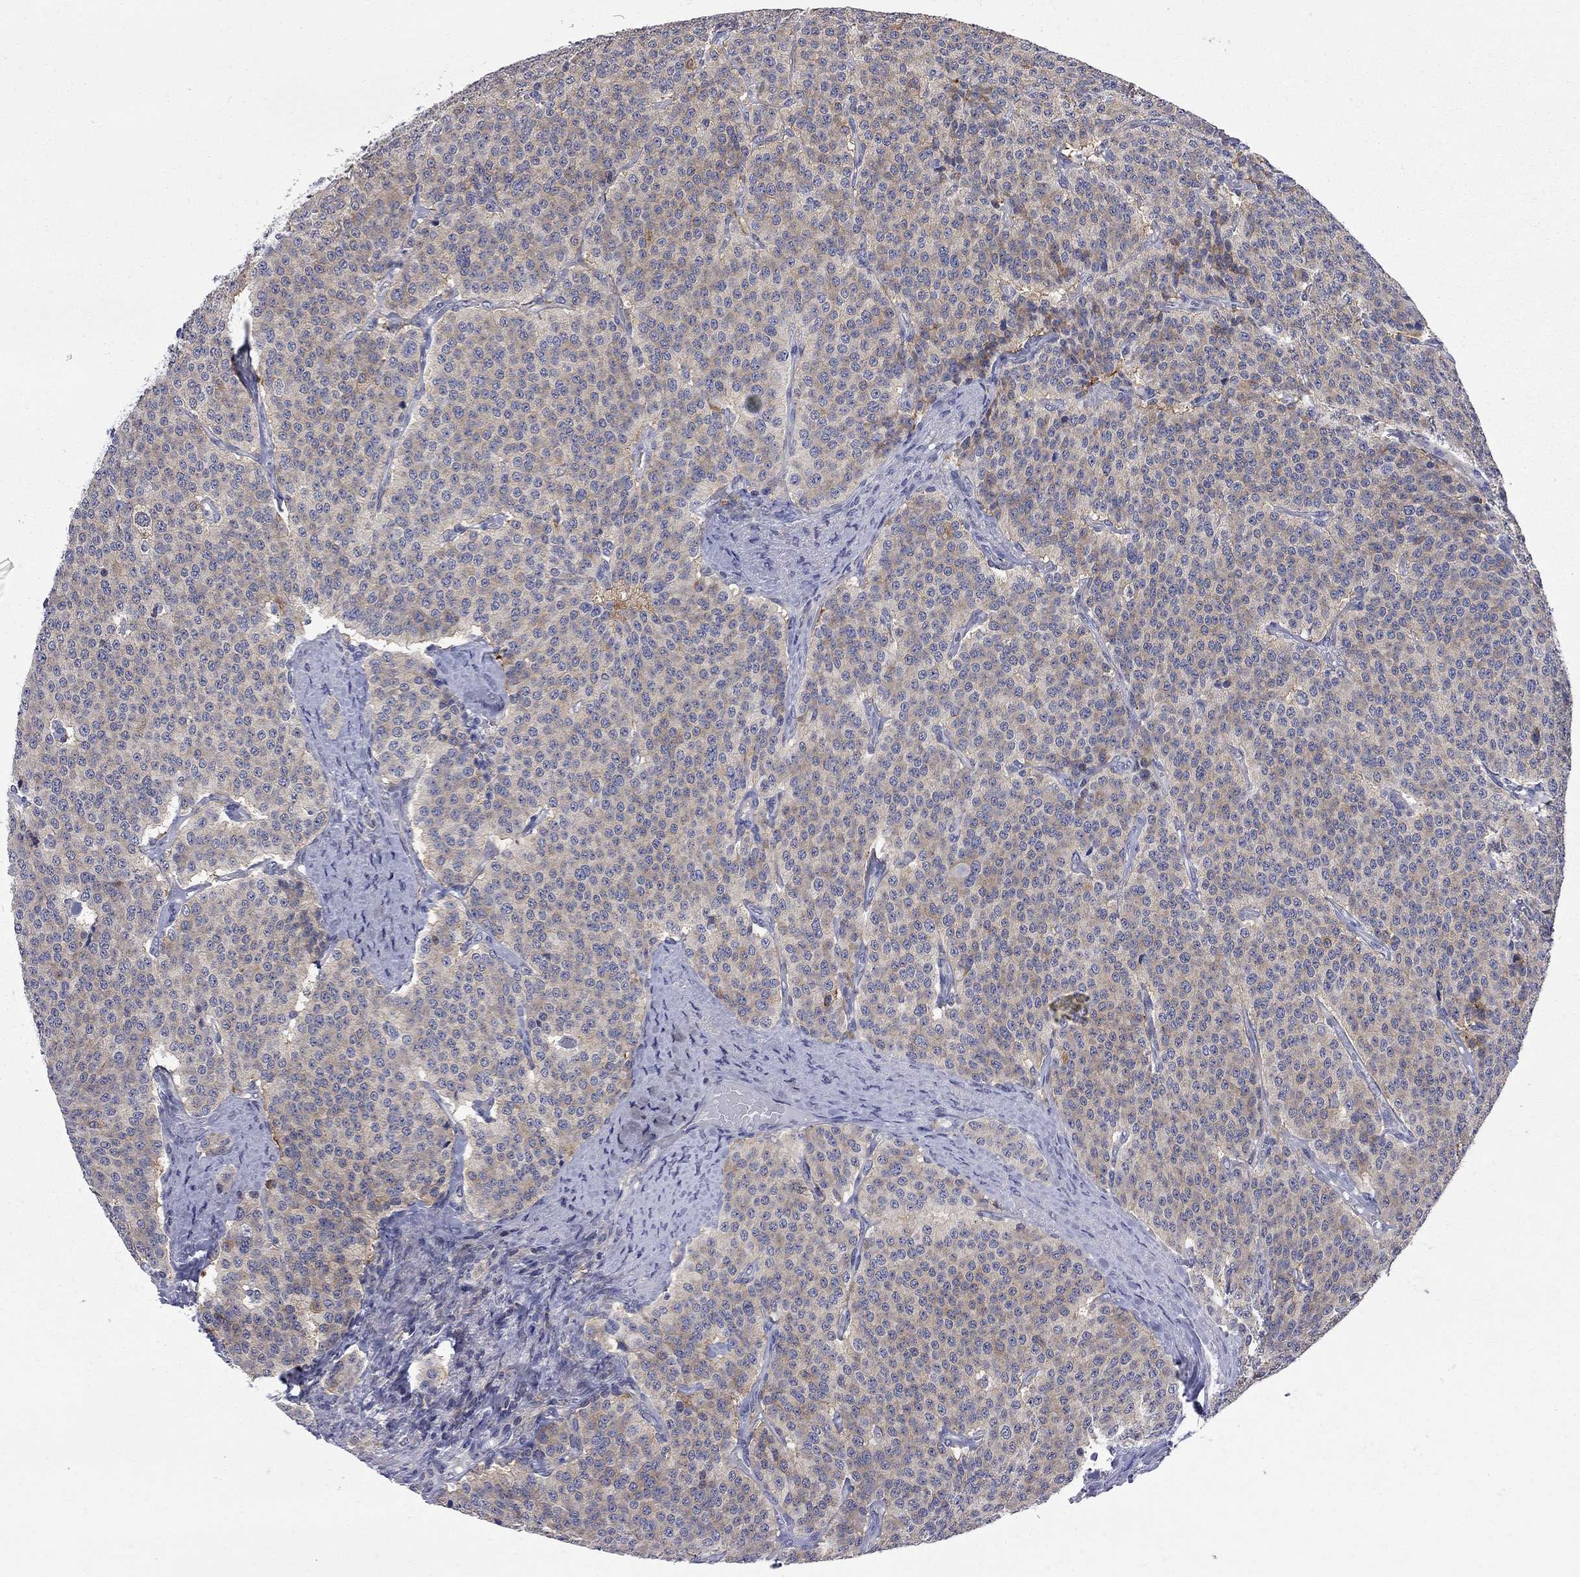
{"staining": {"intensity": "weak", "quantity": "25%-75%", "location": "cytoplasmic/membranous"}, "tissue": "carcinoid", "cell_type": "Tumor cells", "image_type": "cancer", "snomed": [{"axis": "morphology", "description": "Carcinoid, malignant, NOS"}, {"axis": "topography", "description": "Small intestine"}], "caption": "Weak cytoplasmic/membranous staining for a protein is appreciated in about 25%-75% of tumor cells of carcinoid using IHC.", "gene": "GALNT8", "patient": {"sex": "female", "age": 58}}